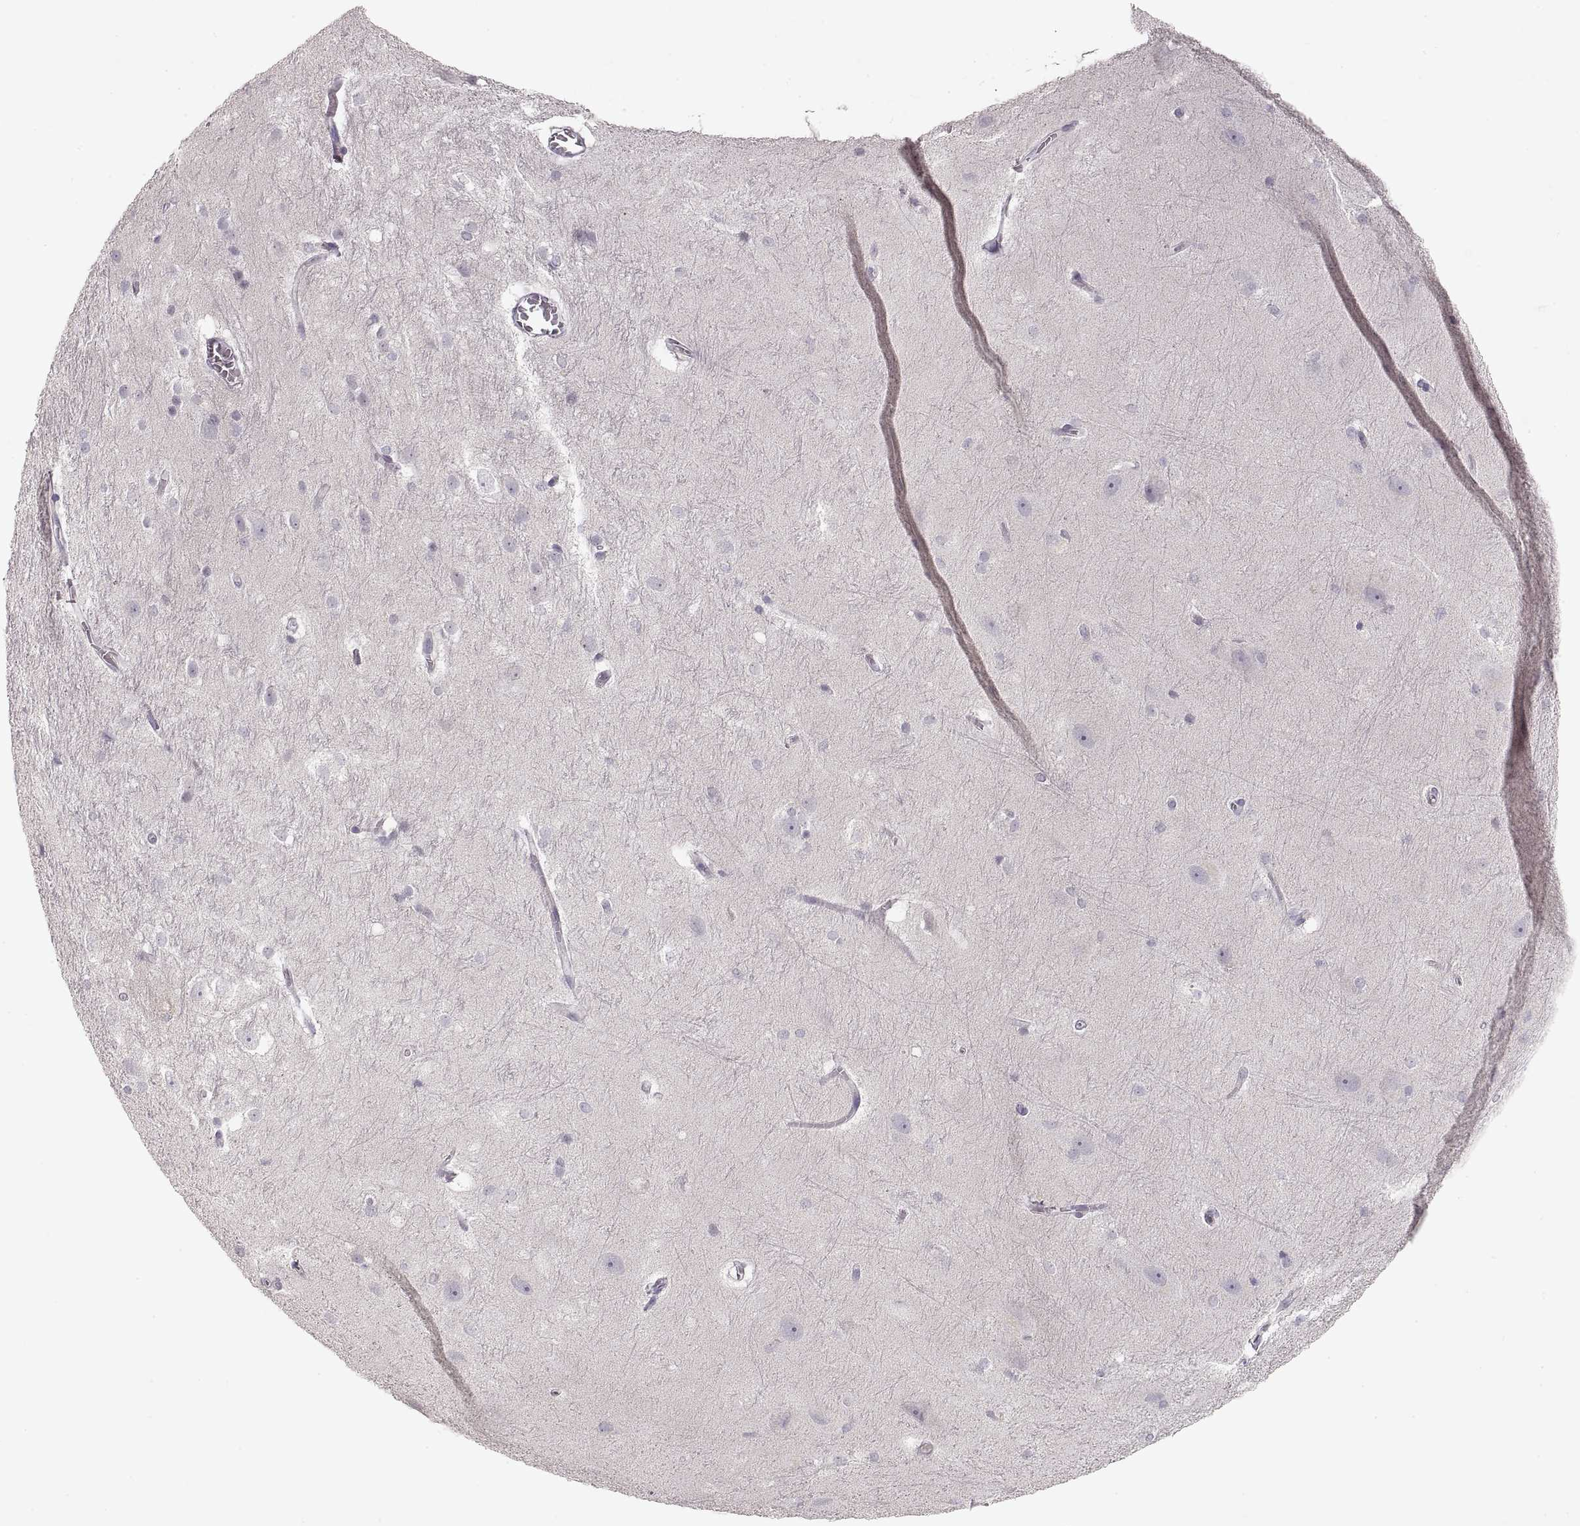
{"staining": {"intensity": "negative", "quantity": "none", "location": "none"}, "tissue": "hippocampus", "cell_type": "Glial cells", "image_type": "normal", "snomed": [{"axis": "morphology", "description": "Normal tissue, NOS"}, {"axis": "topography", "description": "Cerebral cortex"}, {"axis": "topography", "description": "Hippocampus"}], "caption": "Glial cells show no significant staining in unremarkable hippocampus. (DAB (3,3'-diaminobenzidine) immunohistochemistry (IHC) with hematoxylin counter stain).", "gene": "PCSK2", "patient": {"sex": "female", "age": 19}}